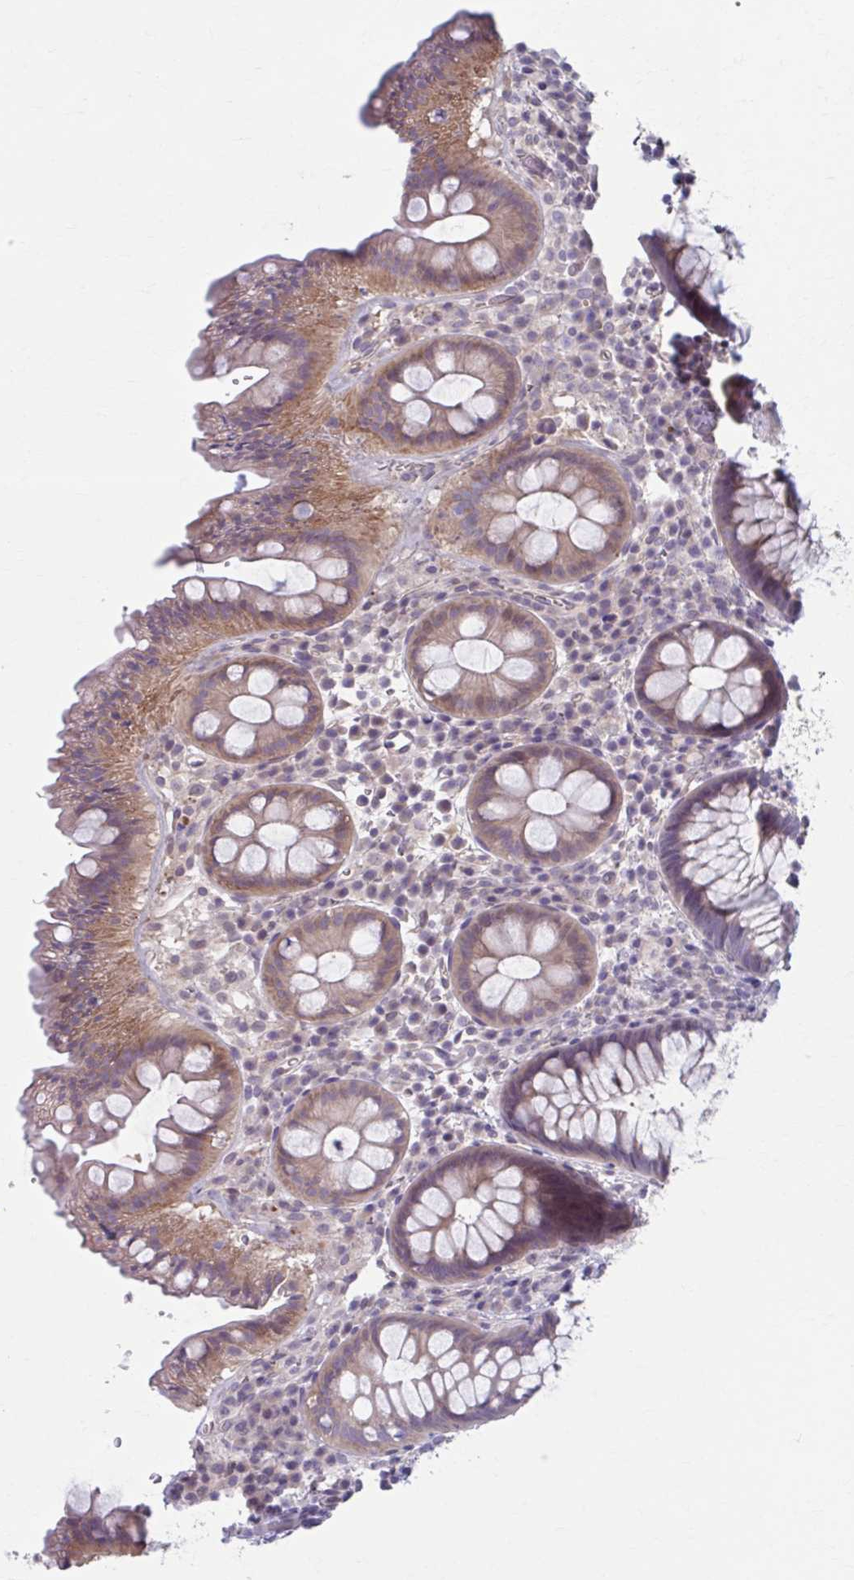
{"staining": {"intensity": "moderate", "quantity": "25%-75%", "location": "cytoplasmic/membranous"}, "tissue": "rectum", "cell_type": "Glandular cells", "image_type": "normal", "snomed": [{"axis": "morphology", "description": "Normal tissue, NOS"}, {"axis": "topography", "description": "Rectum"}], "caption": "The image exhibits staining of normal rectum, revealing moderate cytoplasmic/membranous protein staining (brown color) within glandular cells.", "gene": "CHST3", "patient": {"sex": "female", "age": 69}}